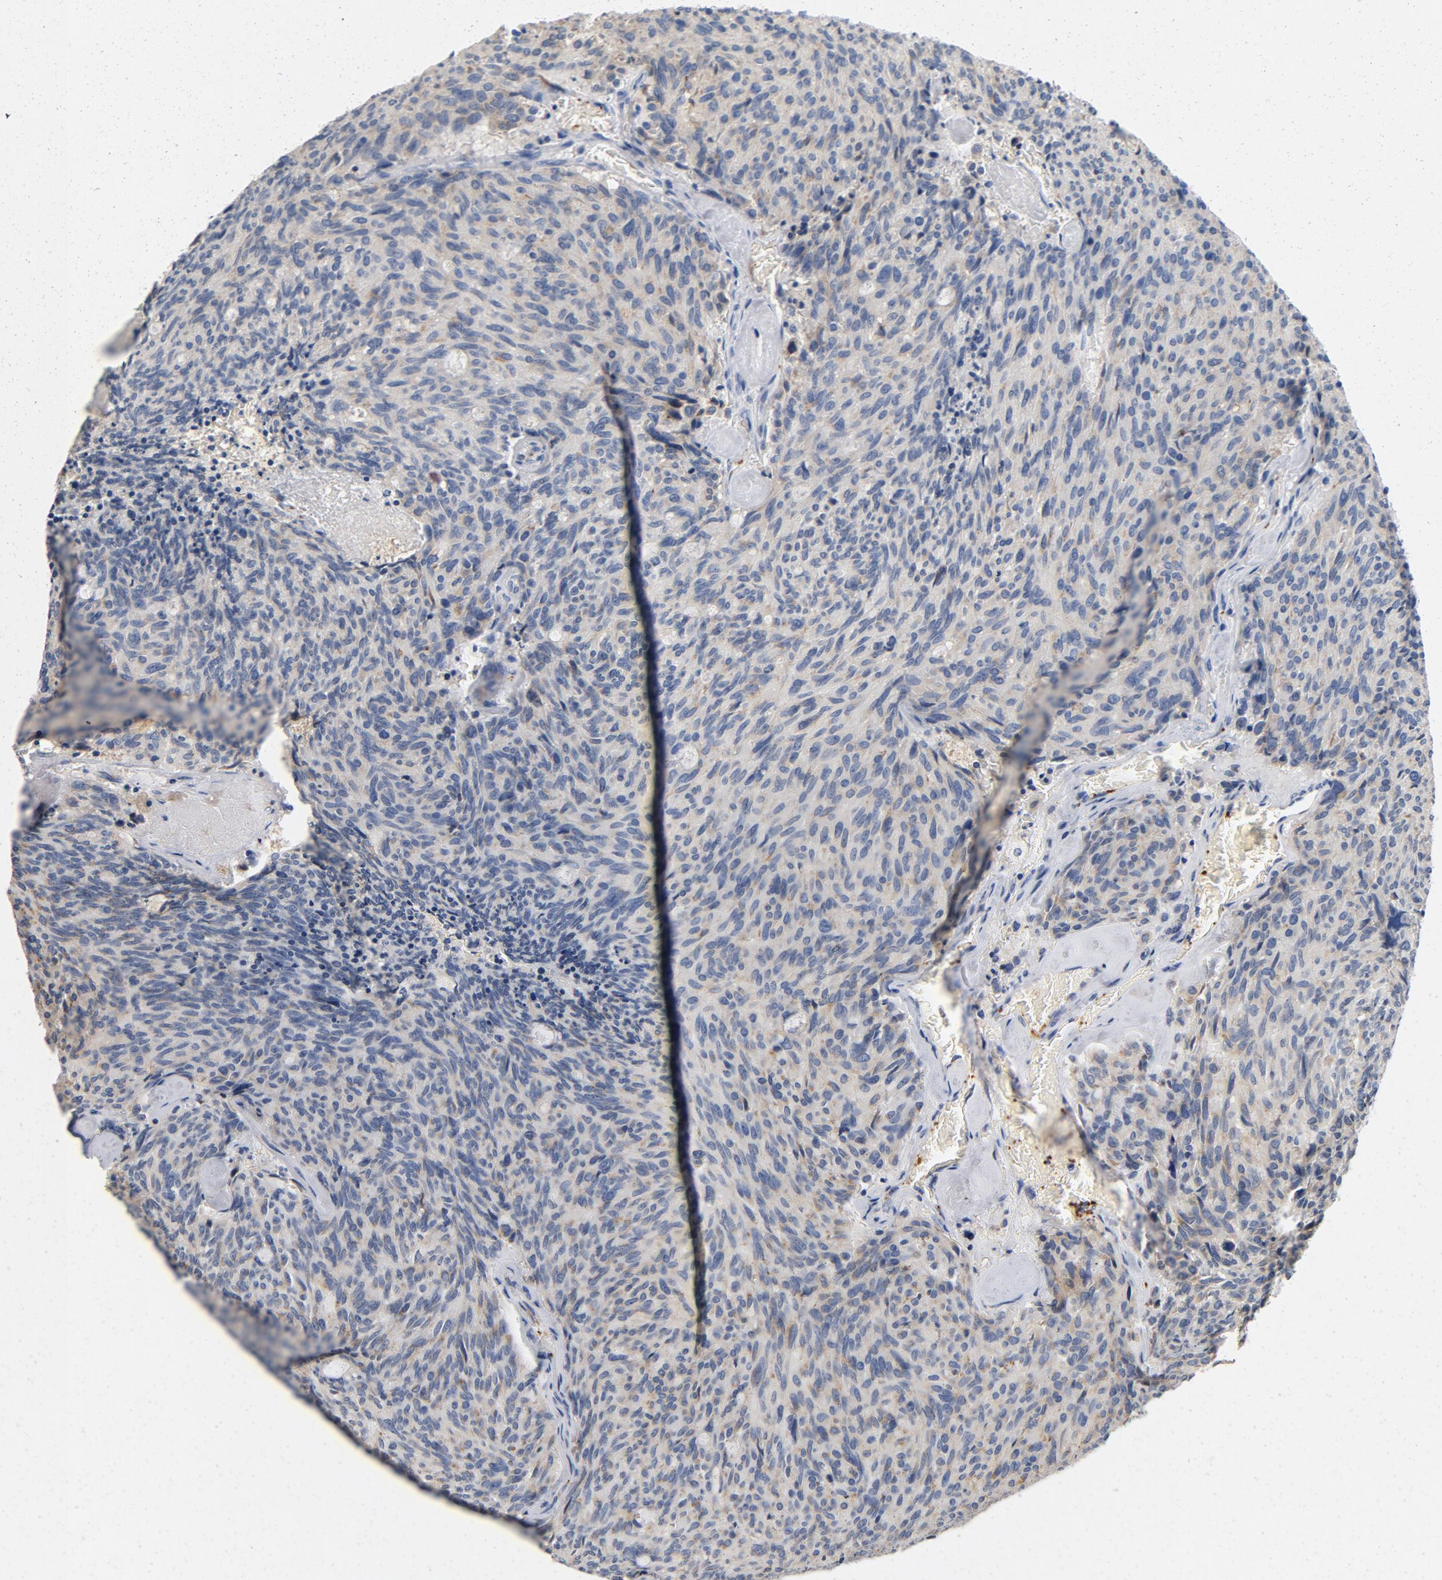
{"staining": {"intensity": "negative", "quantity": "none", "location": "none"}, "tissue": "carcinoid", "cell_type": "Tumor cells", "image_type": "cancer", "snomed": [{"axis": "morphology", "description": "Carcinoid, malignant, NOS"}, {"axis": "topography", "description": "Pancreas"}], "caption": "The photomicrograph displays no significant positivity in tumor cells of carcinoid (malignant).", "gene": "LMAN2", "patient": {"sex": "female", "age": 54}}